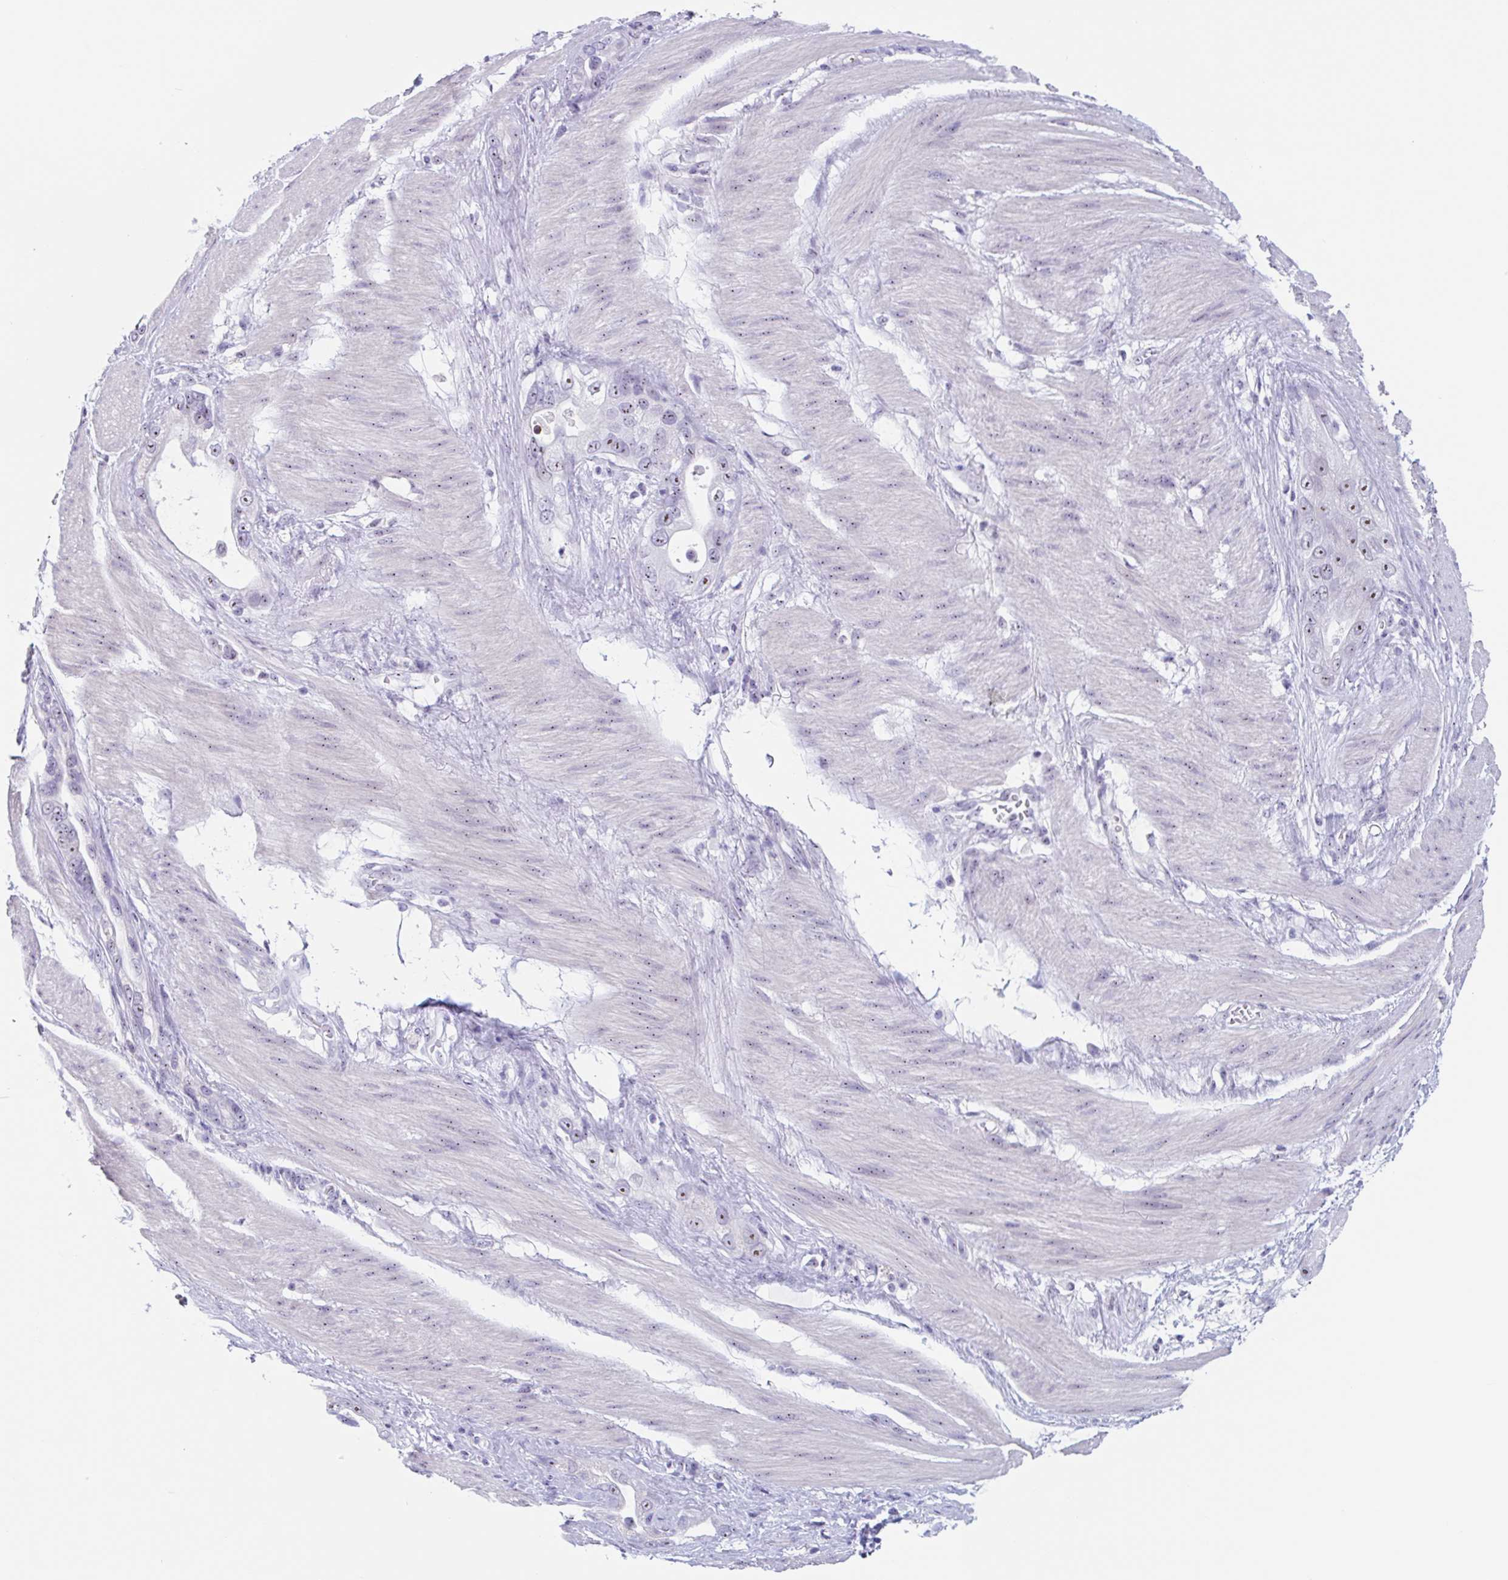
{"staining": {"intensity": "moderate", "quantity": ">75%", "location": "nuclear"}, "tissue": "stomach cancer", "cell_type": "Tumor cells", "image_type": "cancer", "snomed": [{"axis": "morphology", "description": "Adenocarcinoma, NOS"}, {"axis": "topography", "description": "Stomach"}], "caption": "Immunohistochemistry (IHC) micrograph of neoplastic tissue: adenocarcinoma (stomach) stained using immunohistochemistry (IHC) reveals medium levels of moderate protein expression localized specifically in the nuclear of tumor cells, appearing as a nuclear brown color.", "gene": "LENG9", "patient": {"sex": "male", "age": 55}}